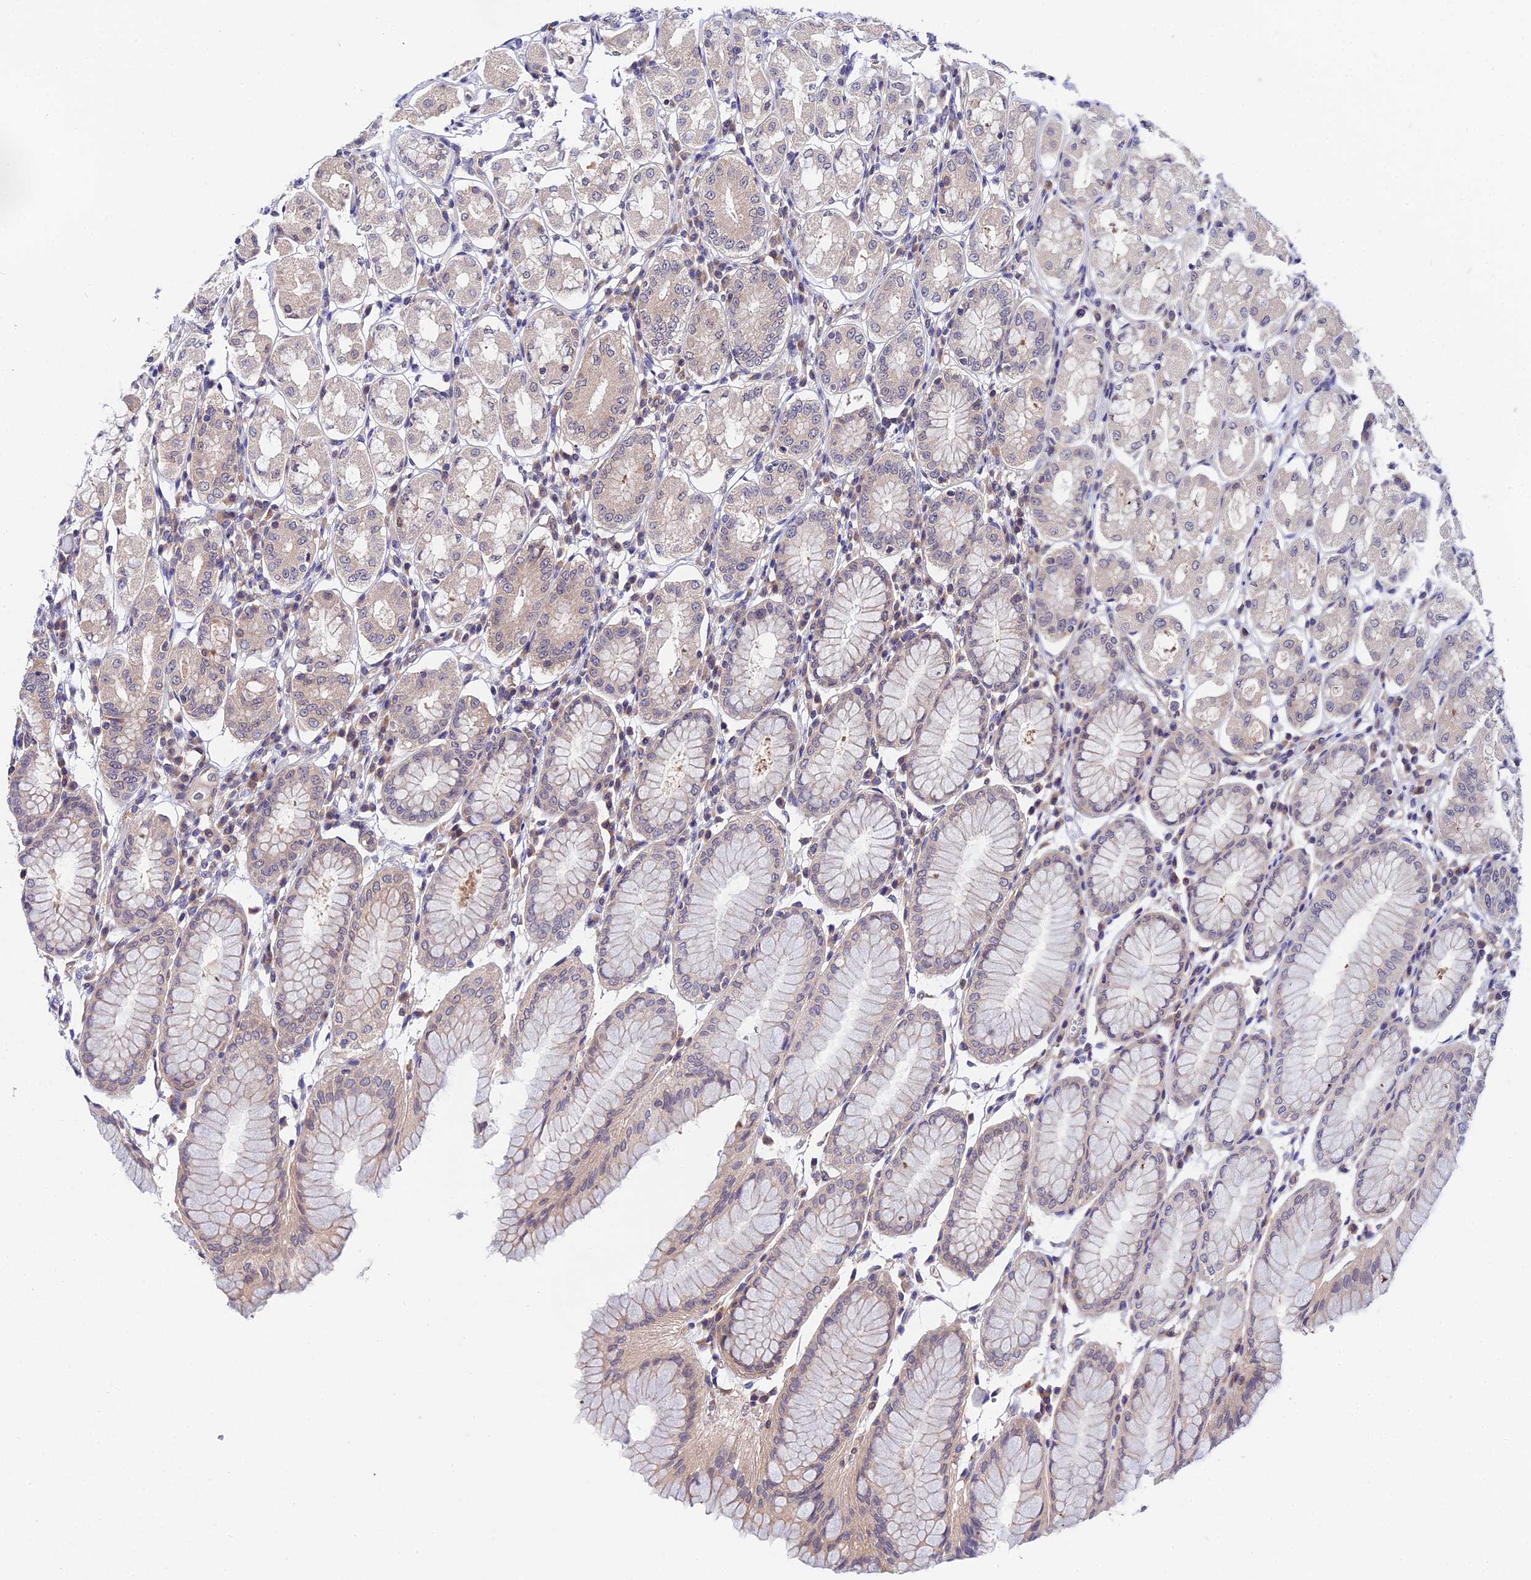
{"staining": {"intensity": "moderate", "quantity": "25%-75%", "location": "cytoplasmic/membranous"}, "tissue": "stomach", "cell_type": "Glandular cells", "image_type": "normal", "snomed": [{"axis": "morphology", "description": "Normal tissue, NOS"}, {"axis": "topography", "description": "Stomach"}, {"axis": "topography", "description": "Stomach, lower"}], "caption": "The image shows a brown stain indicating the presence of a protein in the cytoplasmic/membranous of glandular cells in stomach. The protein of interest is stained brown, and the nuclei are stained in blue (DAB (3,3'-diaminobenzidine) IHC with brightfield microscopy, high magnification).", "gene": "PPP2R2A", "patient": {"sex": "female", "age": 56}}